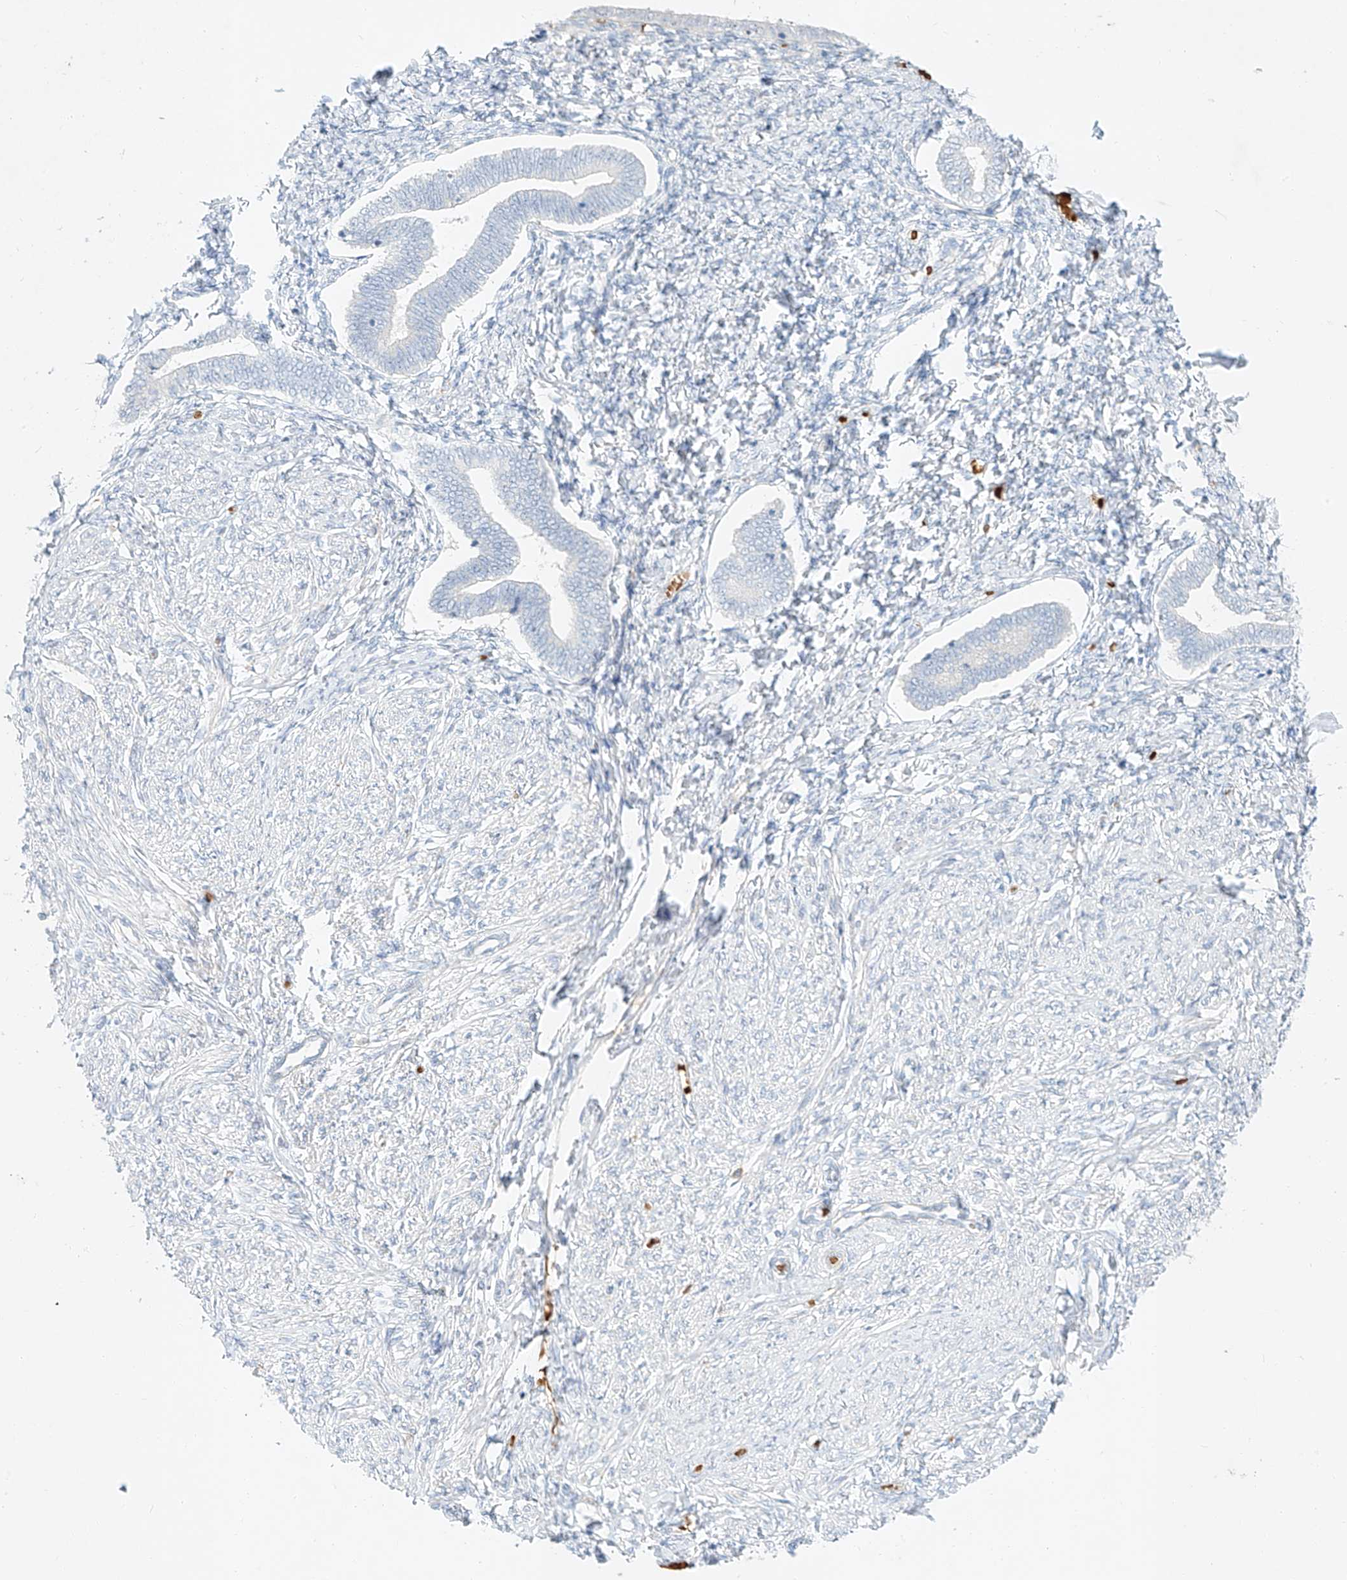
{"staining": {"intensity": "negative", "quantity": "none", "location": "none"}, "tissue": "endometrium", "cell_type": "Cells in endometrial stroma", "image_type": "normal", "snomed": [{"axis": "morphology", "description": "Normal tissue, NOS"}, {"axis": "topography", "description": "Endometrium"}], "caption": "Micrograph shows no significant protein positivity in cells in endometrial stroma of unremarkable endometrium.", "gene": "SYTL3", "patient": {"sex": "female", "age": 72}}